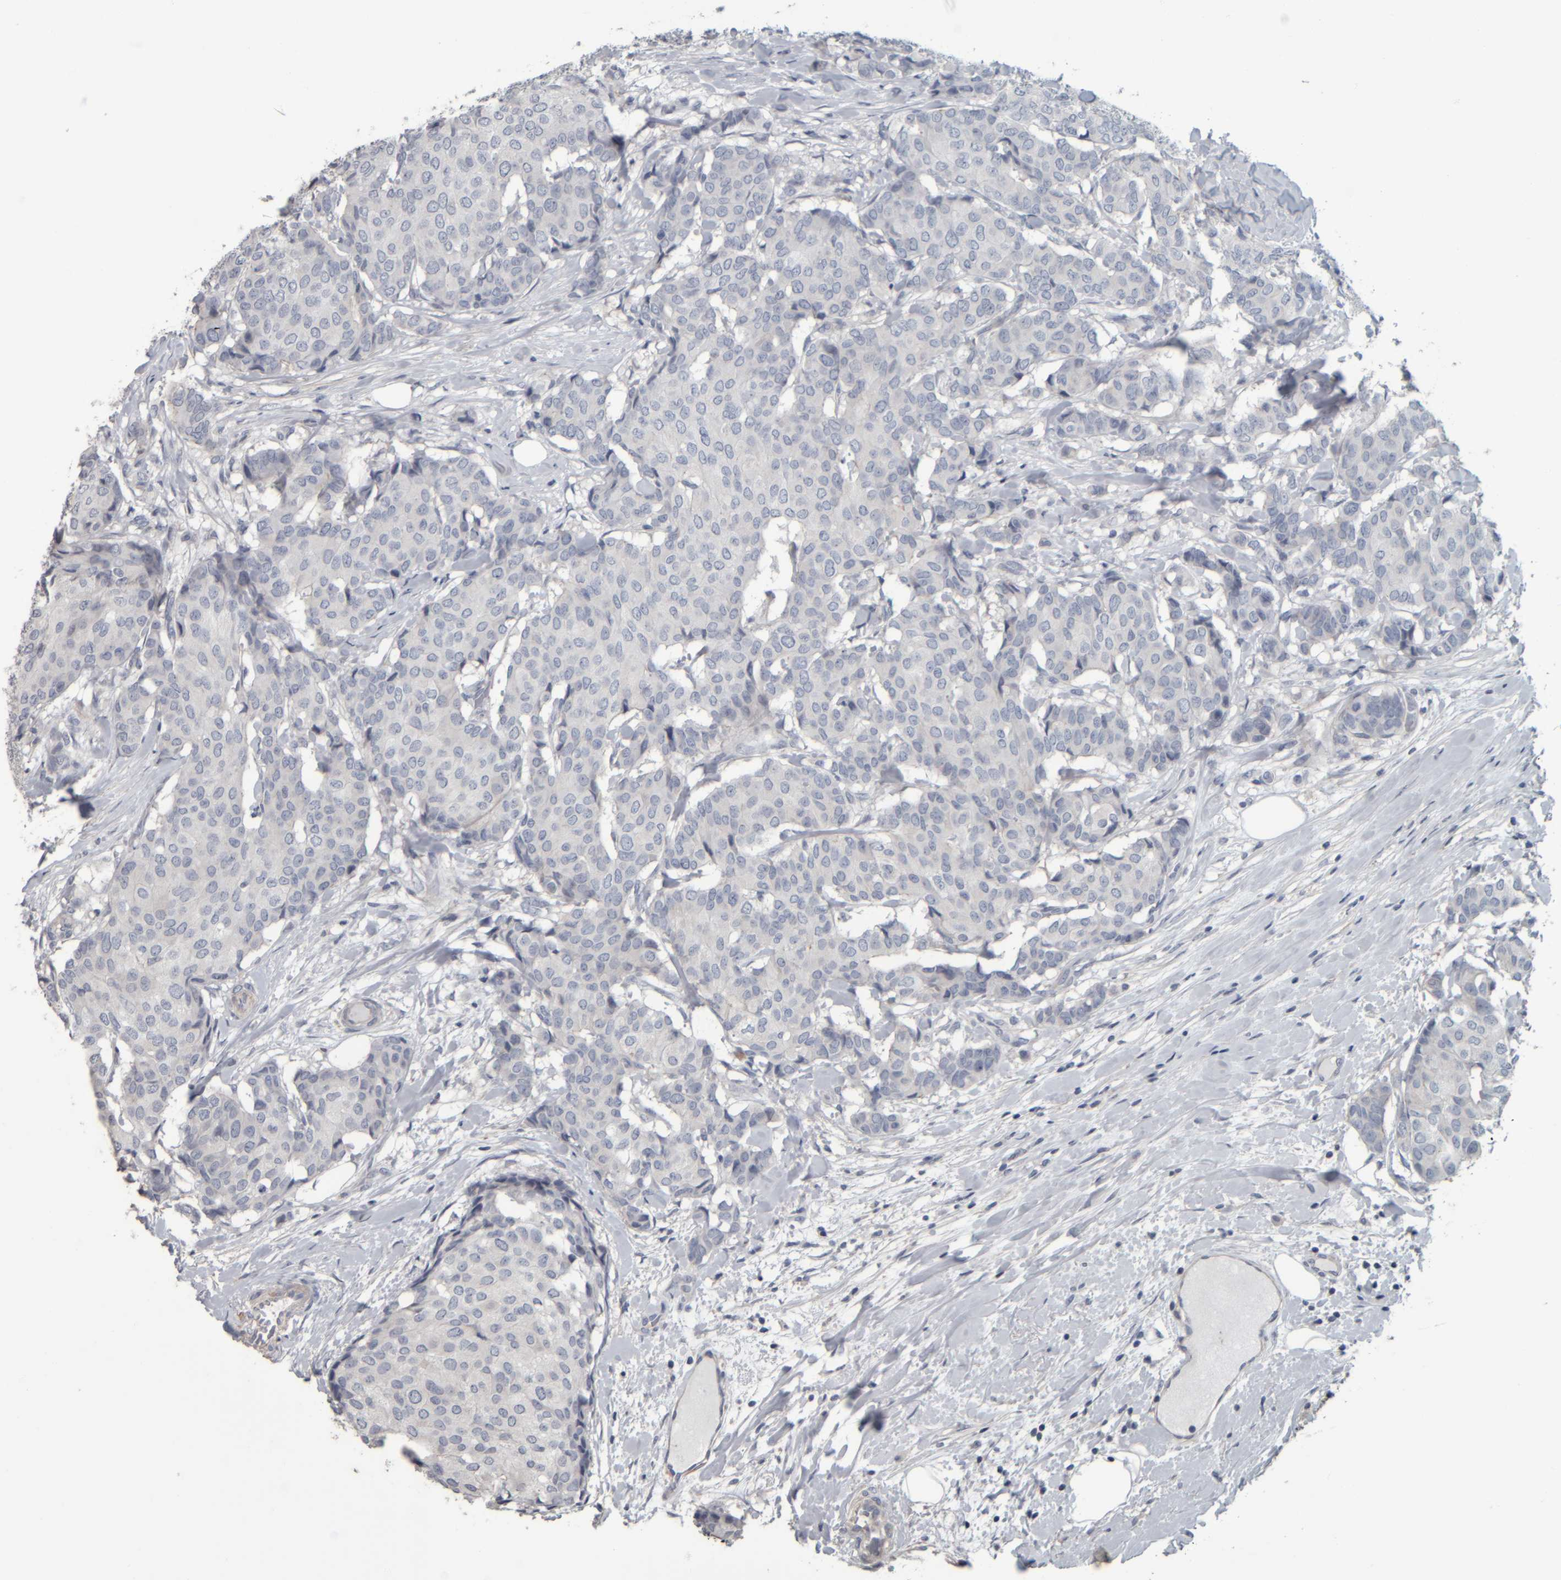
{"staining": {"intensity": "negative", "quantity": "none", "location": "none"}, "tissue": "breast cancer", "cell_type": "Tumor cells", "image_type": "cancer", "snomed": [{"axis": "morphology", "description": "Duct carcinoma"}, {"axis": "topography", "description": "Breast"}], "caption": "Breast intraductal carcinoma stained for a protein using immunohistochemistry reveals no expression tumor cells.", "gene": "CAVIN4", "patient": {"sex": "female", "age": 75}}